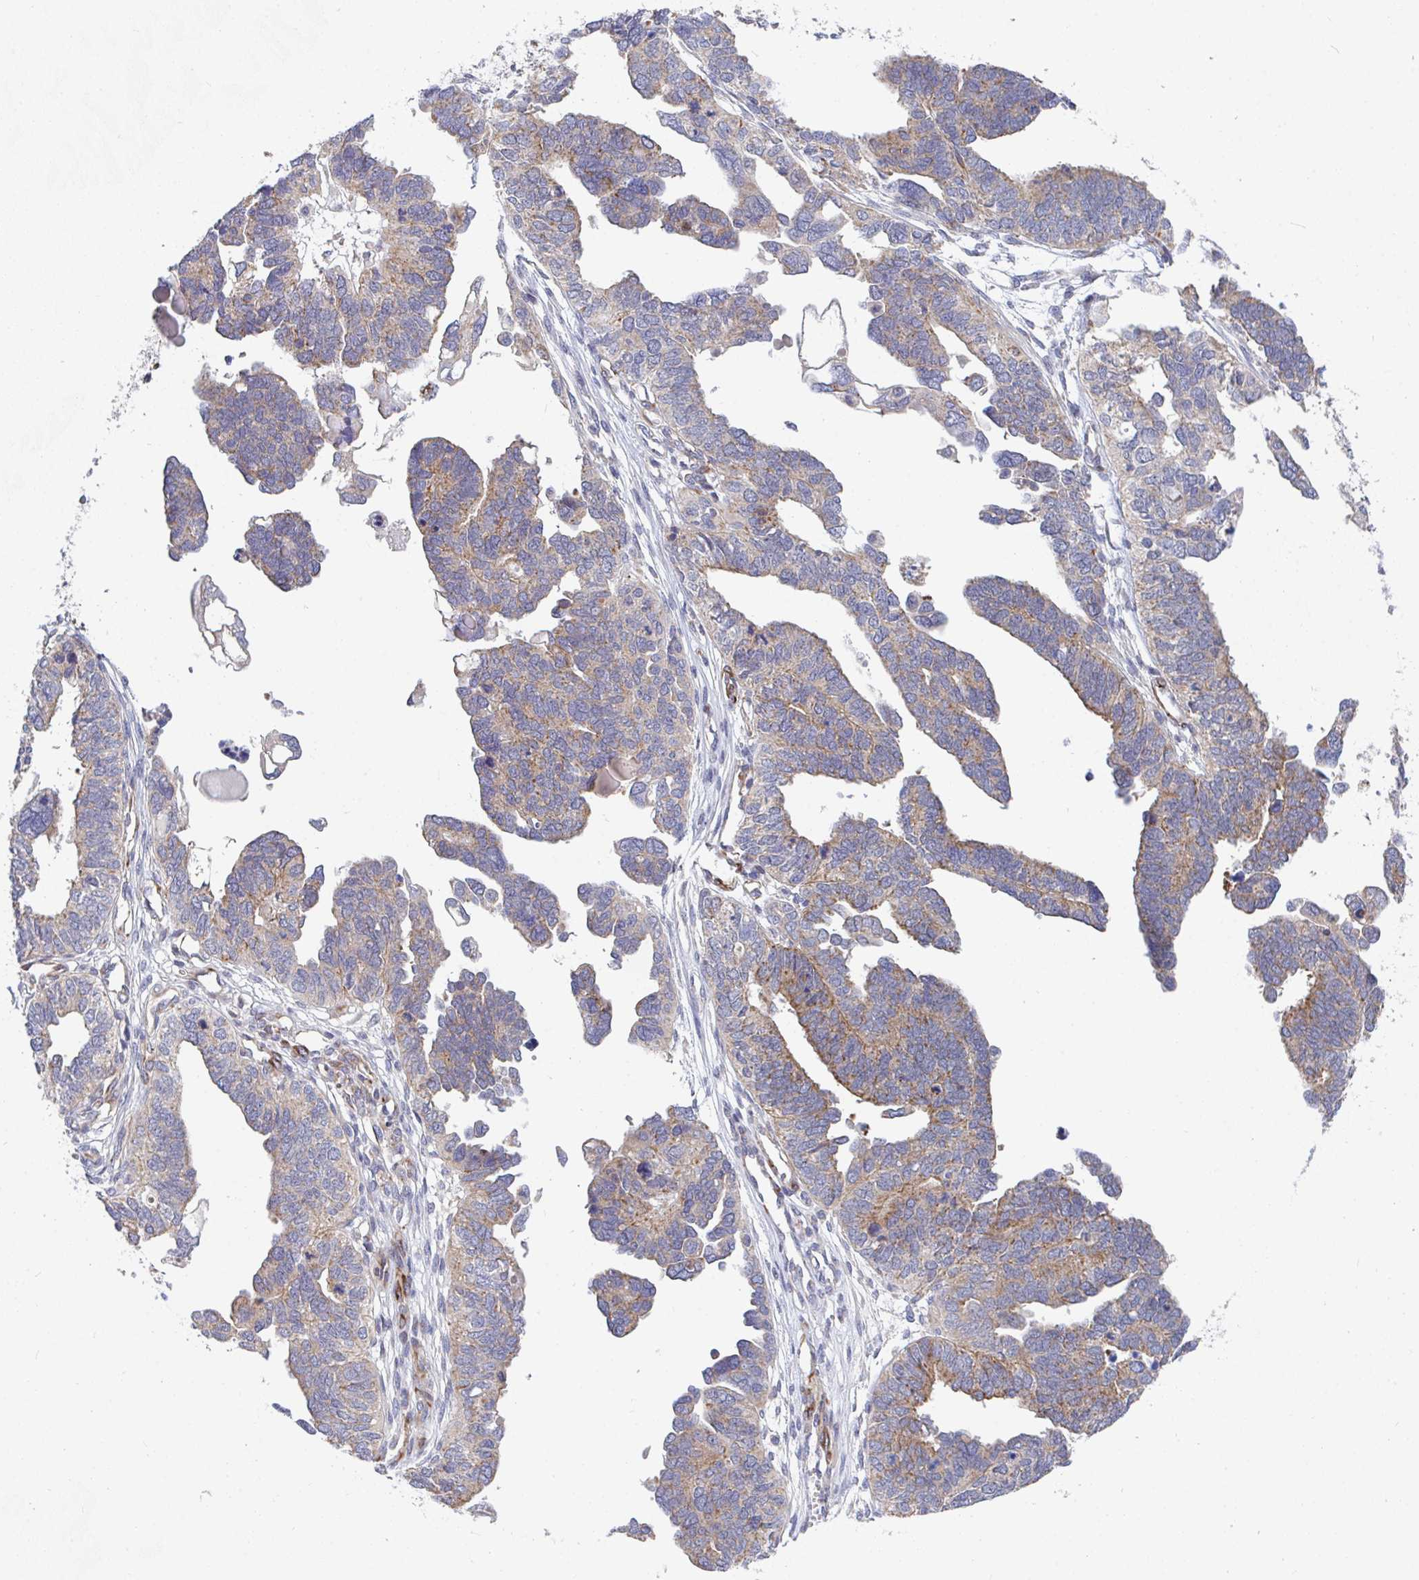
{"staining": {"intensity": "moderate", "quantity": ">75%", "location": "cytoplasmic/membranous"}, "tissue": "ovarian cancer", "cell_type": "Tumor cells", "image_type": "cancer", "snomed": [{"axis": "morphology", "description": "Cystadenocarcinoma, serous, NOS"}, {"axis": "topography", "description": "Ovary"}], "caption": "Tumor cells display medium levels of moderate cytoplasmic/membranous positivity in approximately >75% of cells in ovarian cancer.", "gene": "EIF1AD", "patient": {"sex": "female", "age": 51}}